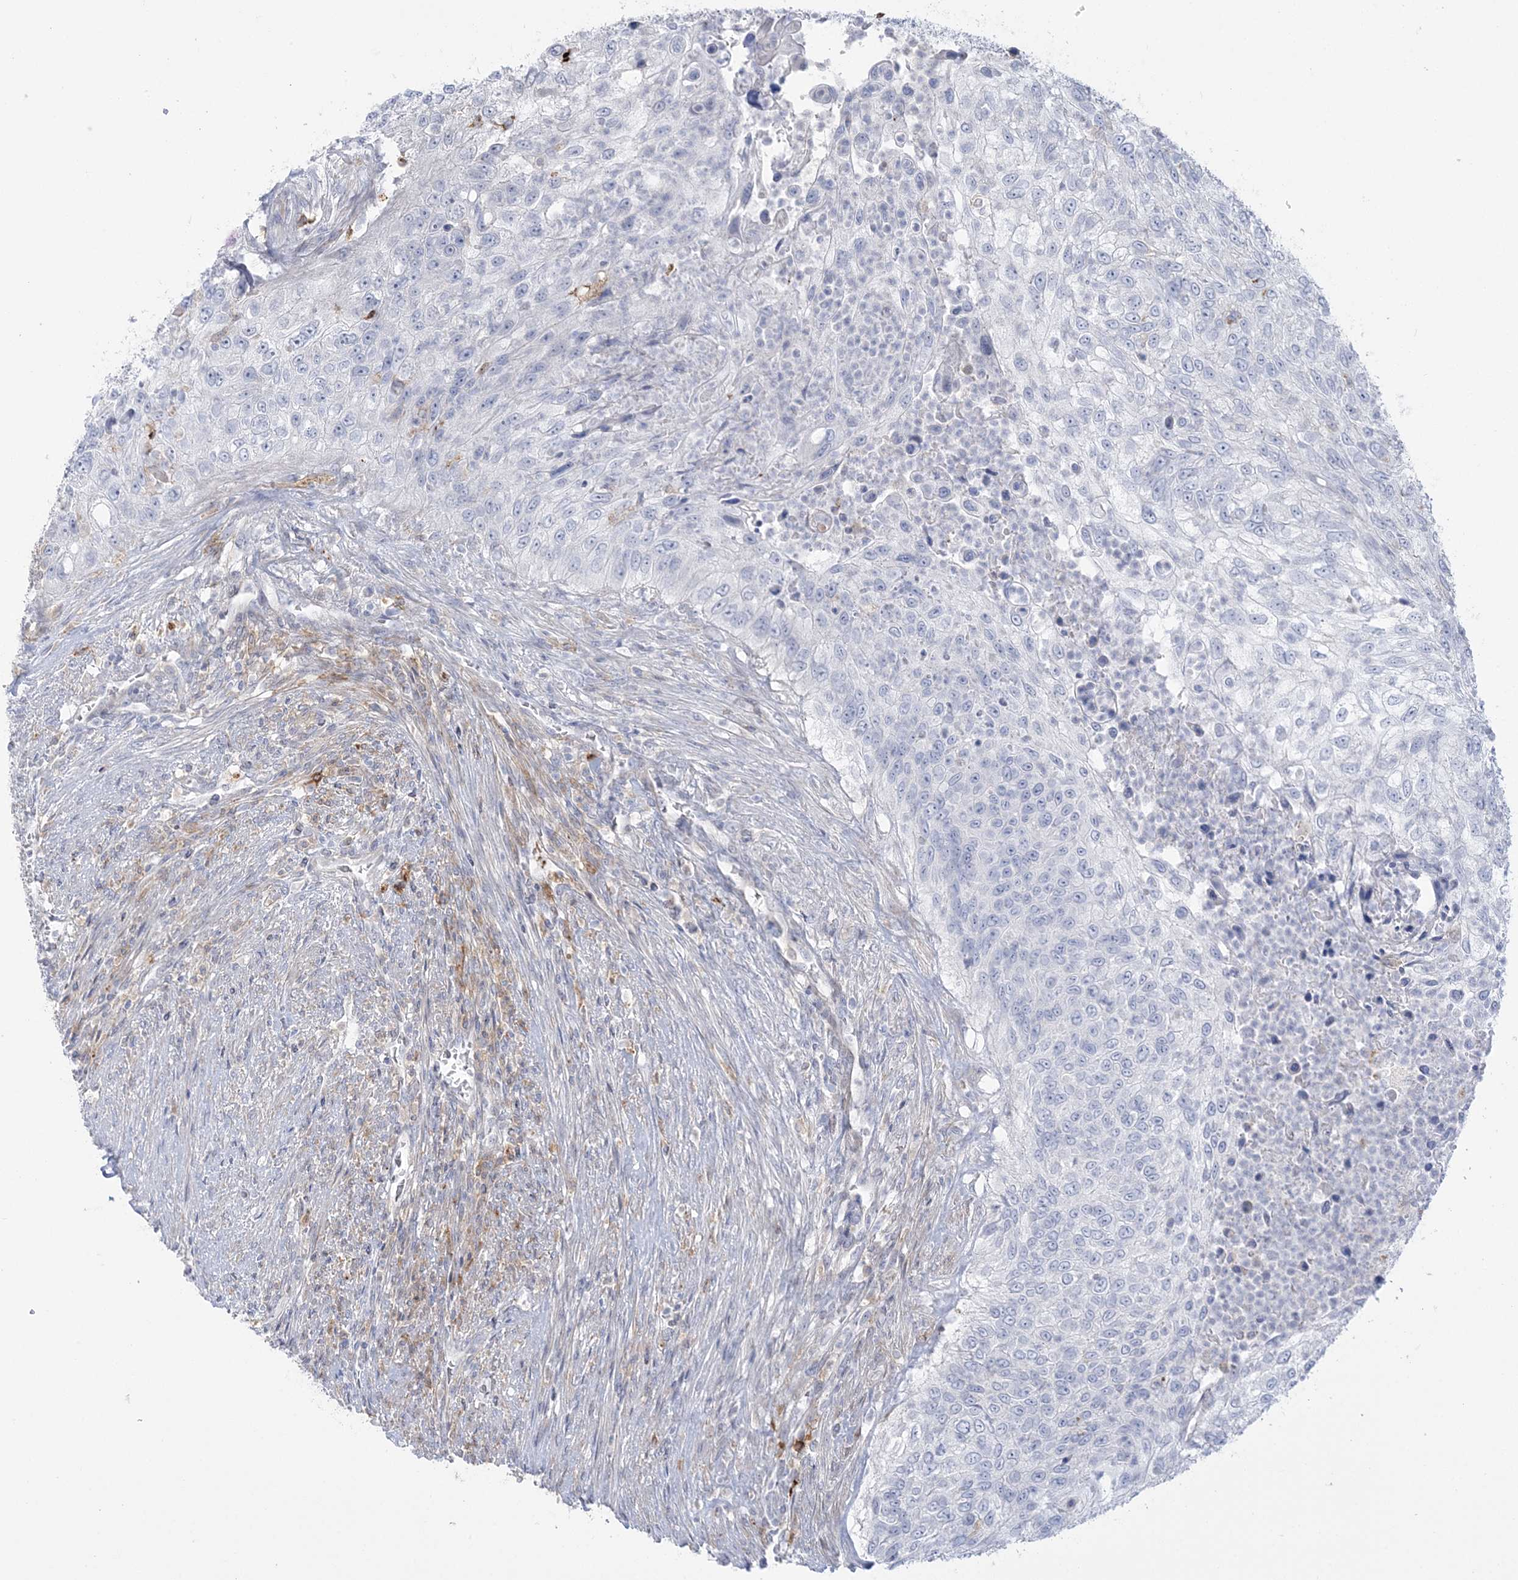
{"staining": {"intensity": "negative", "quantity": "none", "location": "none"}, "tissue": "urothelial cancer", "cell_type": "Tumor cells", "image_type": "cancer", "snomed": [{"axis": "morphology", "description": "Urothelial carcinoma, High grade"}, {"axis": "topography", "description": "Urinary bladder"}], "caption": "Tumor cells show no significant protein positivity in high-grade urothelial carcinoma.", "gene": "HAAO", "patient": {"sex": "female", "age": 60}}